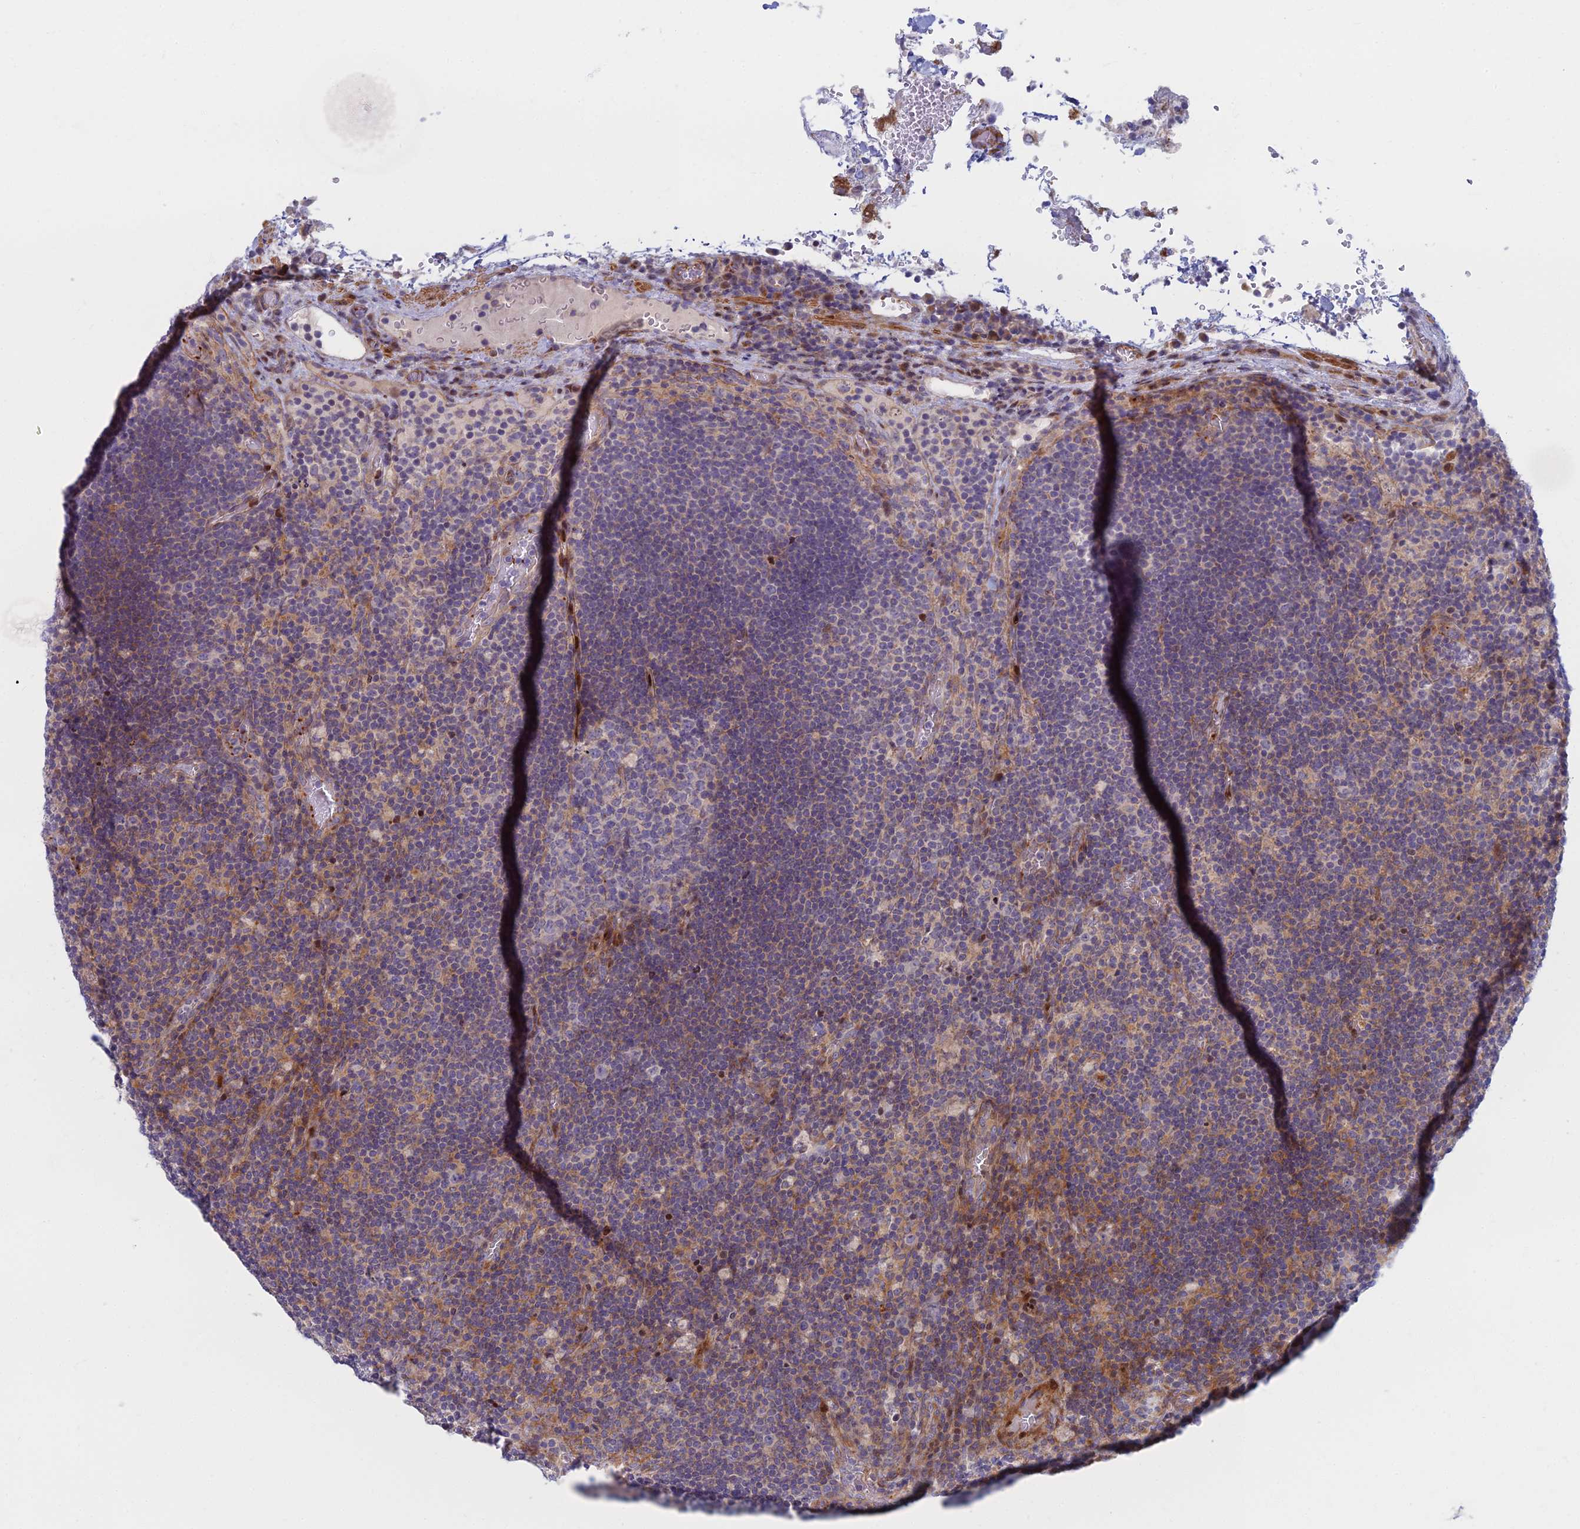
{"staining": {"intensity": "negative", "quantity": "none", "location": "none"}, "tissue": "lymph node", "cell_type": "Germinal center cells", "image_type": "normal", "snomed": [{"axis": "morphology", "description": "Normal tissue, NOS"}, {"axis": "topography", "description": "Lymph node"}], "caption": "The IHC histopathology image has no significant staining in germinal center cells of lymph node.", "gene": "C15orf40", "patient": {"sex": "male", "age": 58}}